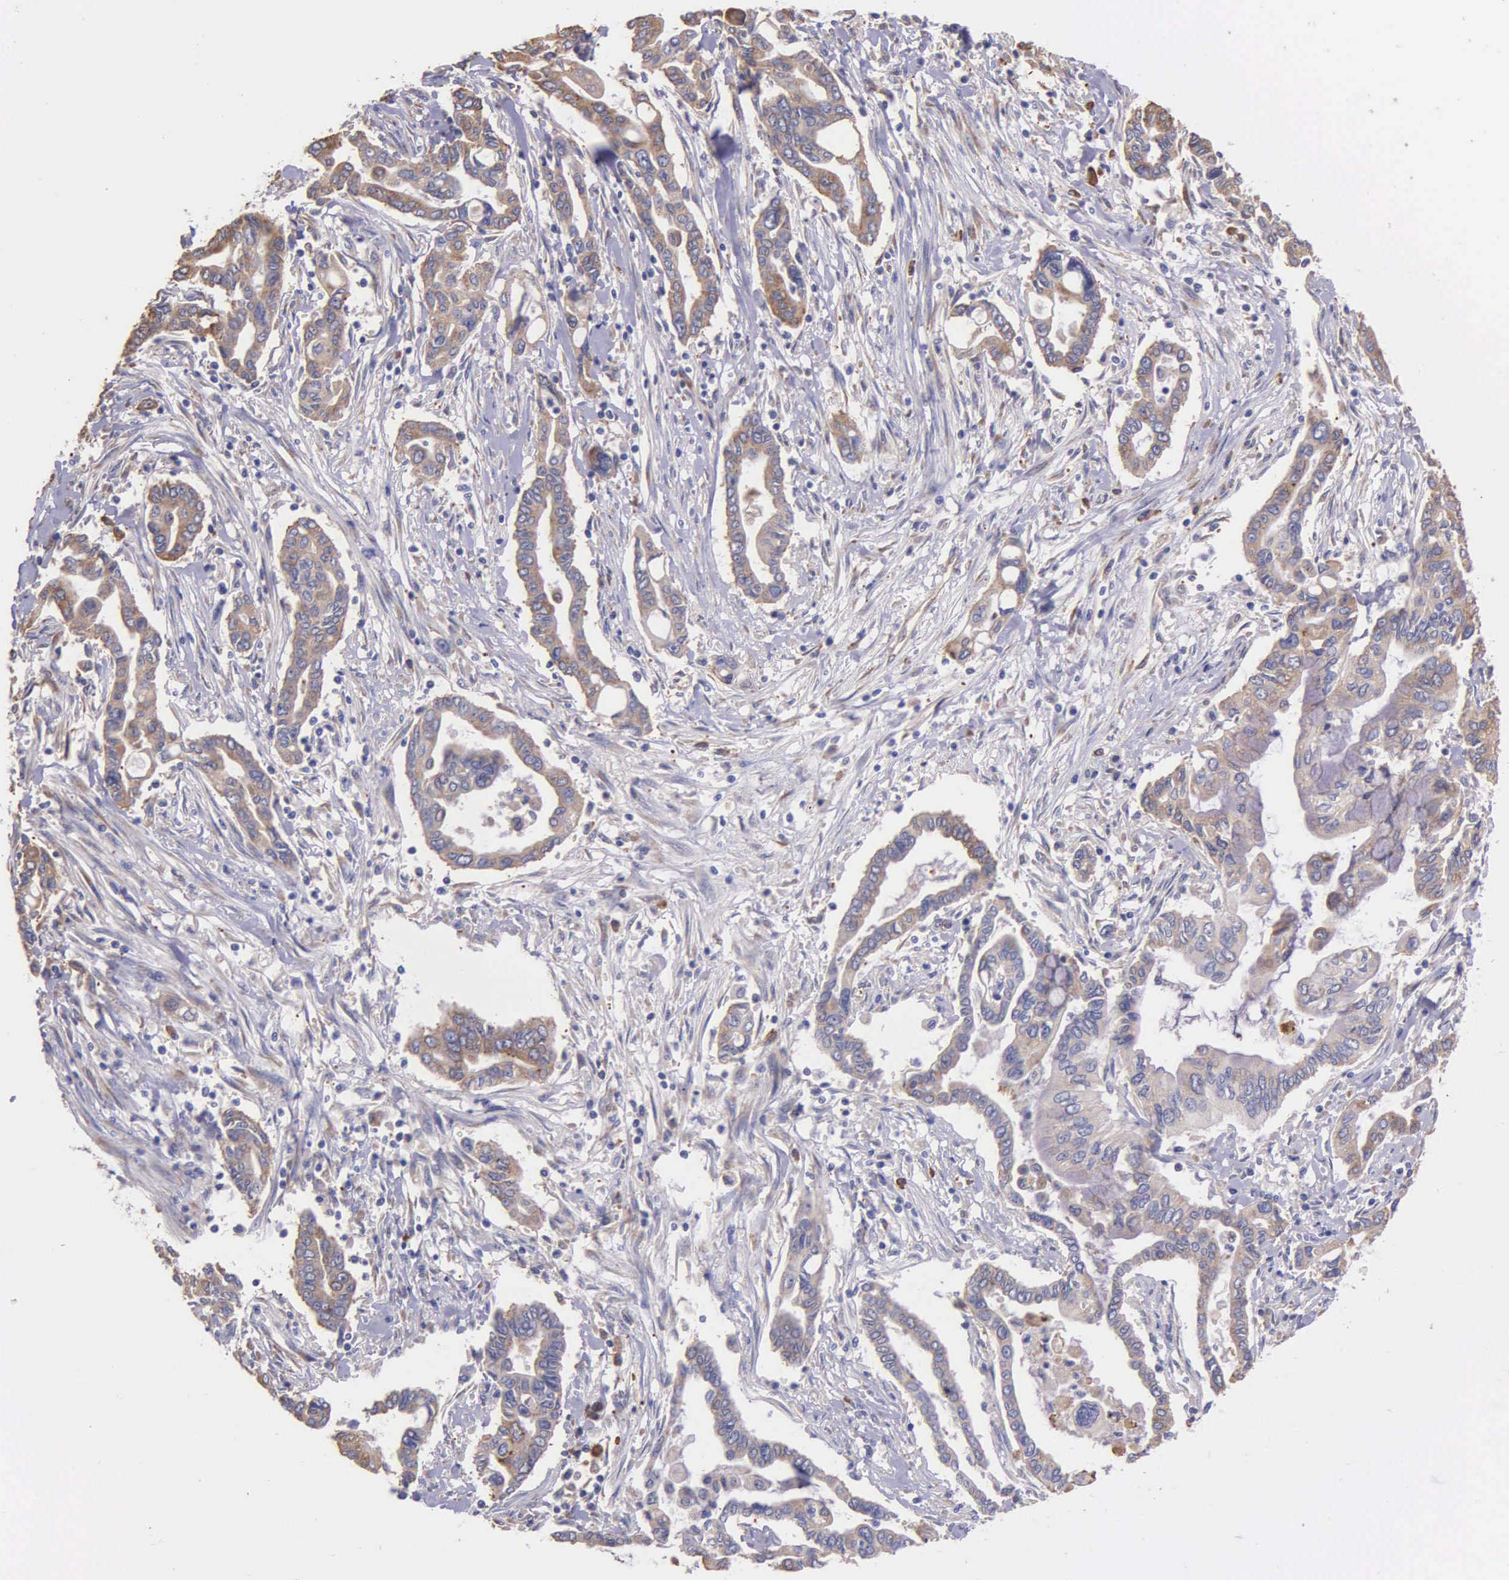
{"staining": {"intensity": "moderate", "quantity": ">75%", "location": "cytoplasmic/membranous"}, "tissue": "pancreatic cancer", "cell_type": "Tumor cells", "image_type": "cancer", "snomed": [{"axis": "morphology", "description": "Adenocarcinoma, NOS"}, {"axis": "topography", "description": "Pancreas"}], "caption": "This is a histology image of IHC staining of pancreatic cancer (adenocarcinoma), which shows moderate staining in the cytoplasmic/membranous of tumor cells.", "gene": "ZC3H12B", "patient": {"sex": "female", "age": 57}}